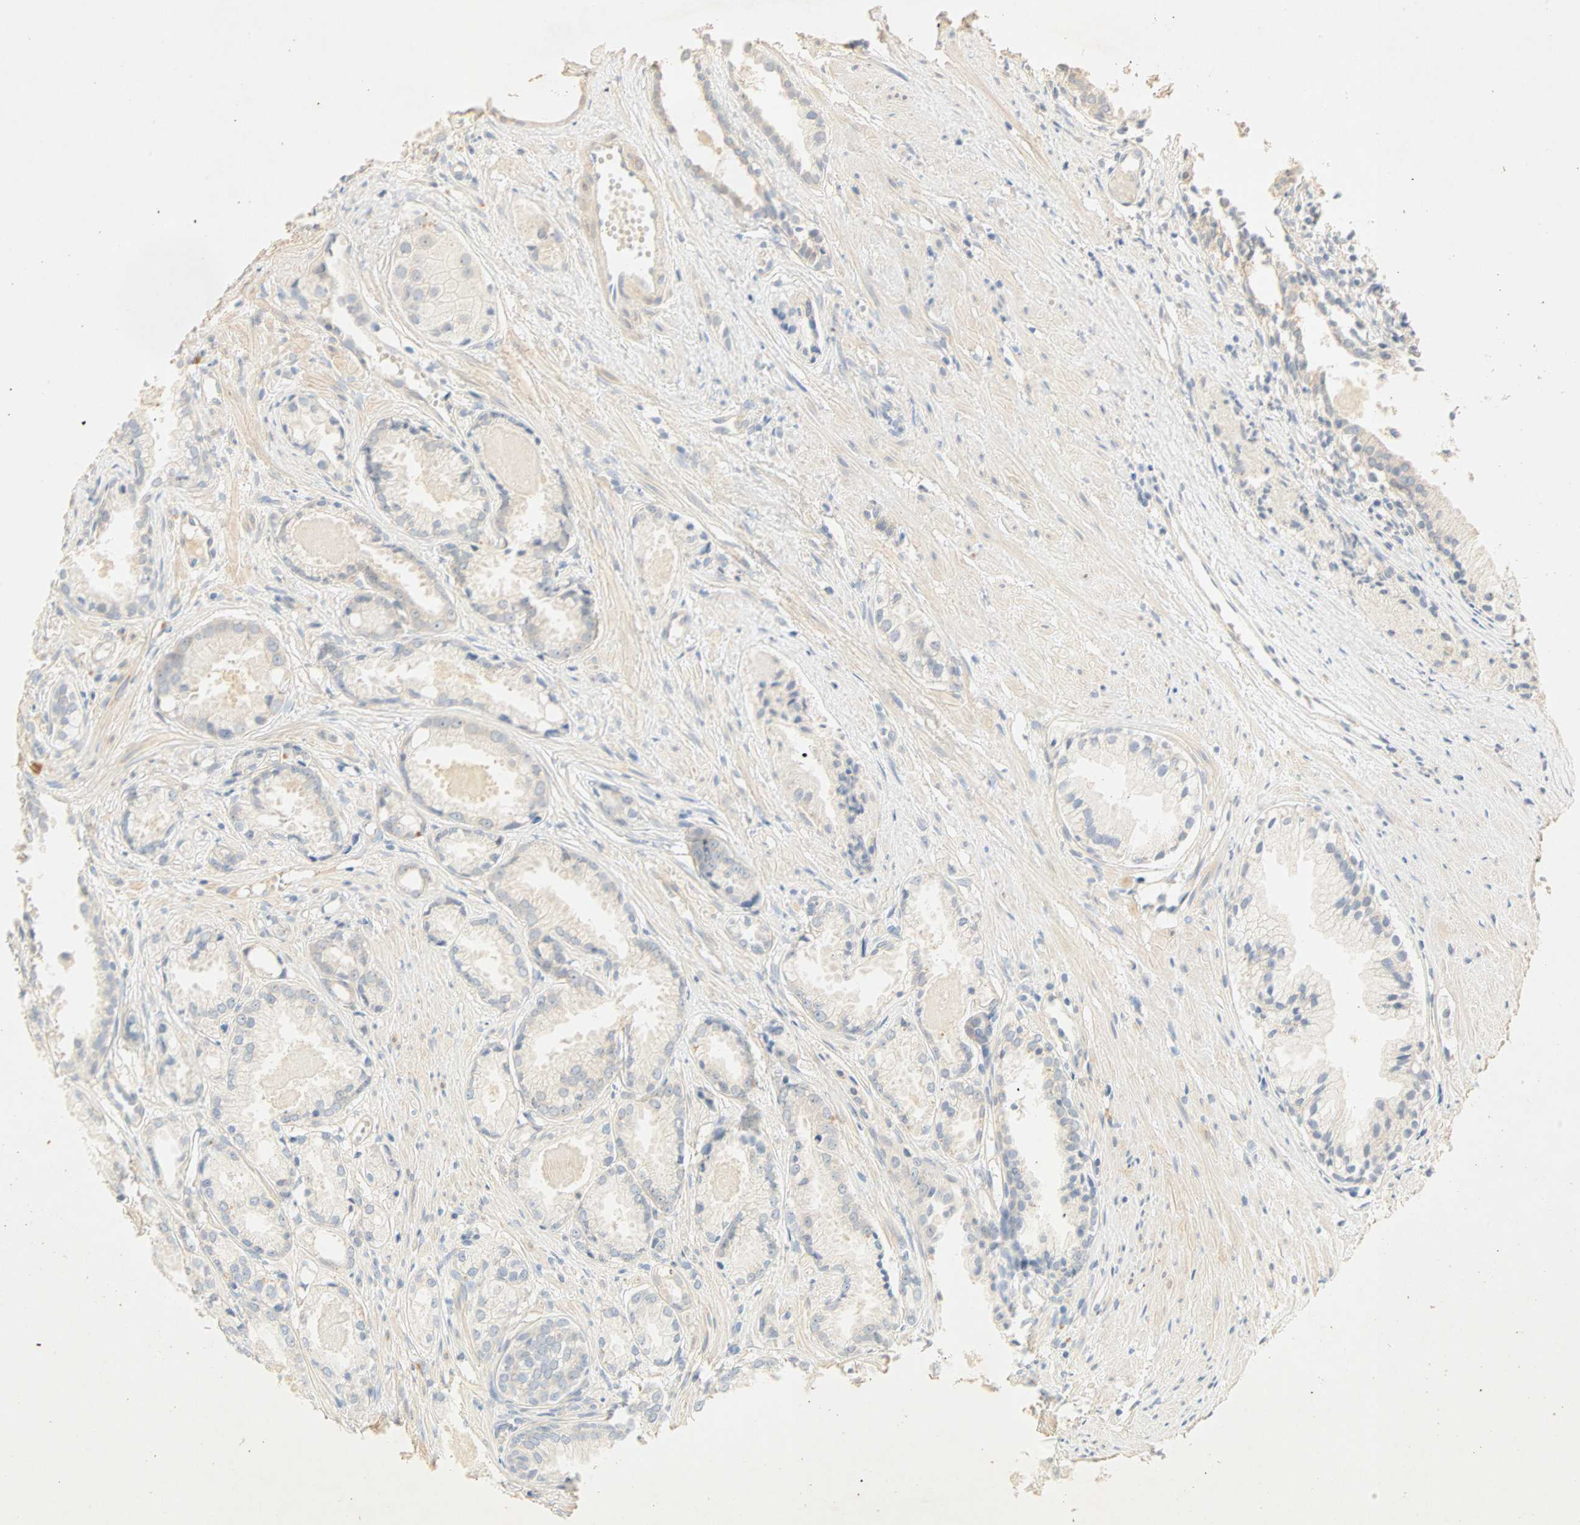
{"staining": {"intensity": "negative", "quantity": "none", "location": "none"}, "tissue": "prostate cancer", "cell_type": "Tumor cells", "image_type": "cancer", "snomed": [{"axis": "morphology", "description": "Adenocarcinoma, Low grade"}, {"axis": "topography", "description": "Prostate"}], "caption": "IHC micrograph of neoplastic tissue: prostate cancer (low-grade adenocarcinoma) stained with DAB (3,3'-diaminobenzidine) exhibits no significant protein positivity in tumor cells. (DAB IHC visualized using brightfield microscopy, high magnification).", "gene": "SELENBP1", "patient": {"sex": "male", "age": 72}}